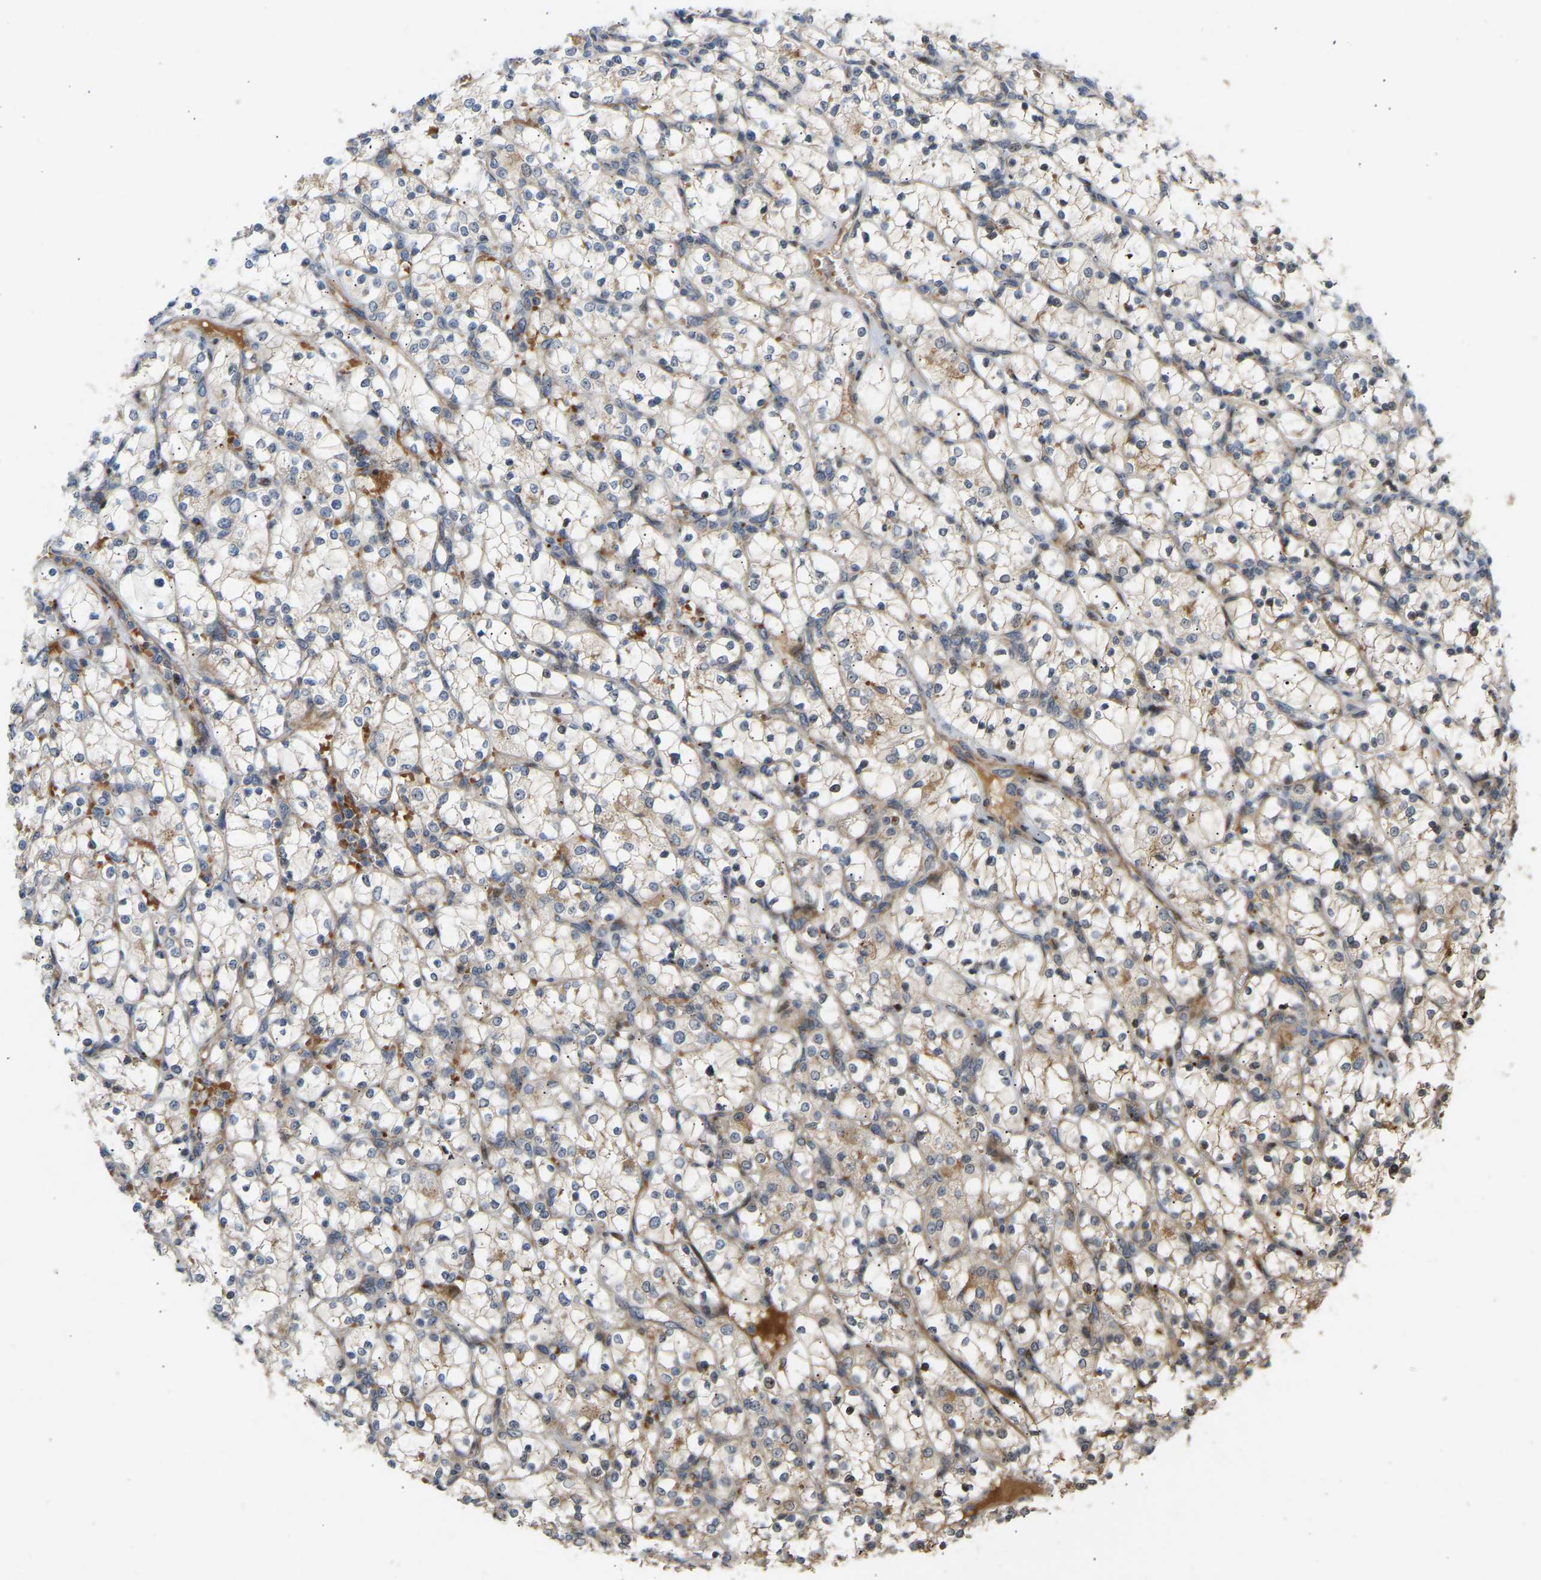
{"staining": {"intensity": "weak", "quantity": "25%-75%", "location": "cytoplasmic/membranous,nuclear"}, "tissue": "renal cancer", "cell_type": "Tumor cells", "image_type": "cancer", "snomed": [{"axis": "morphology", "description": "Adenocarcinoma, NOS"}, {"axis": "topography", "description": "Kidney"}], "caption": "The photomicrograph exhibits immunohistochemical staining of renal adenocarcinoma. There is weak cytoplasmic/membranous and nuclear expression is seen in approximately 25%-75% of tumor cells.", "gene": "POGLUT2", "patient": {"sex": "female", "age": 69}}